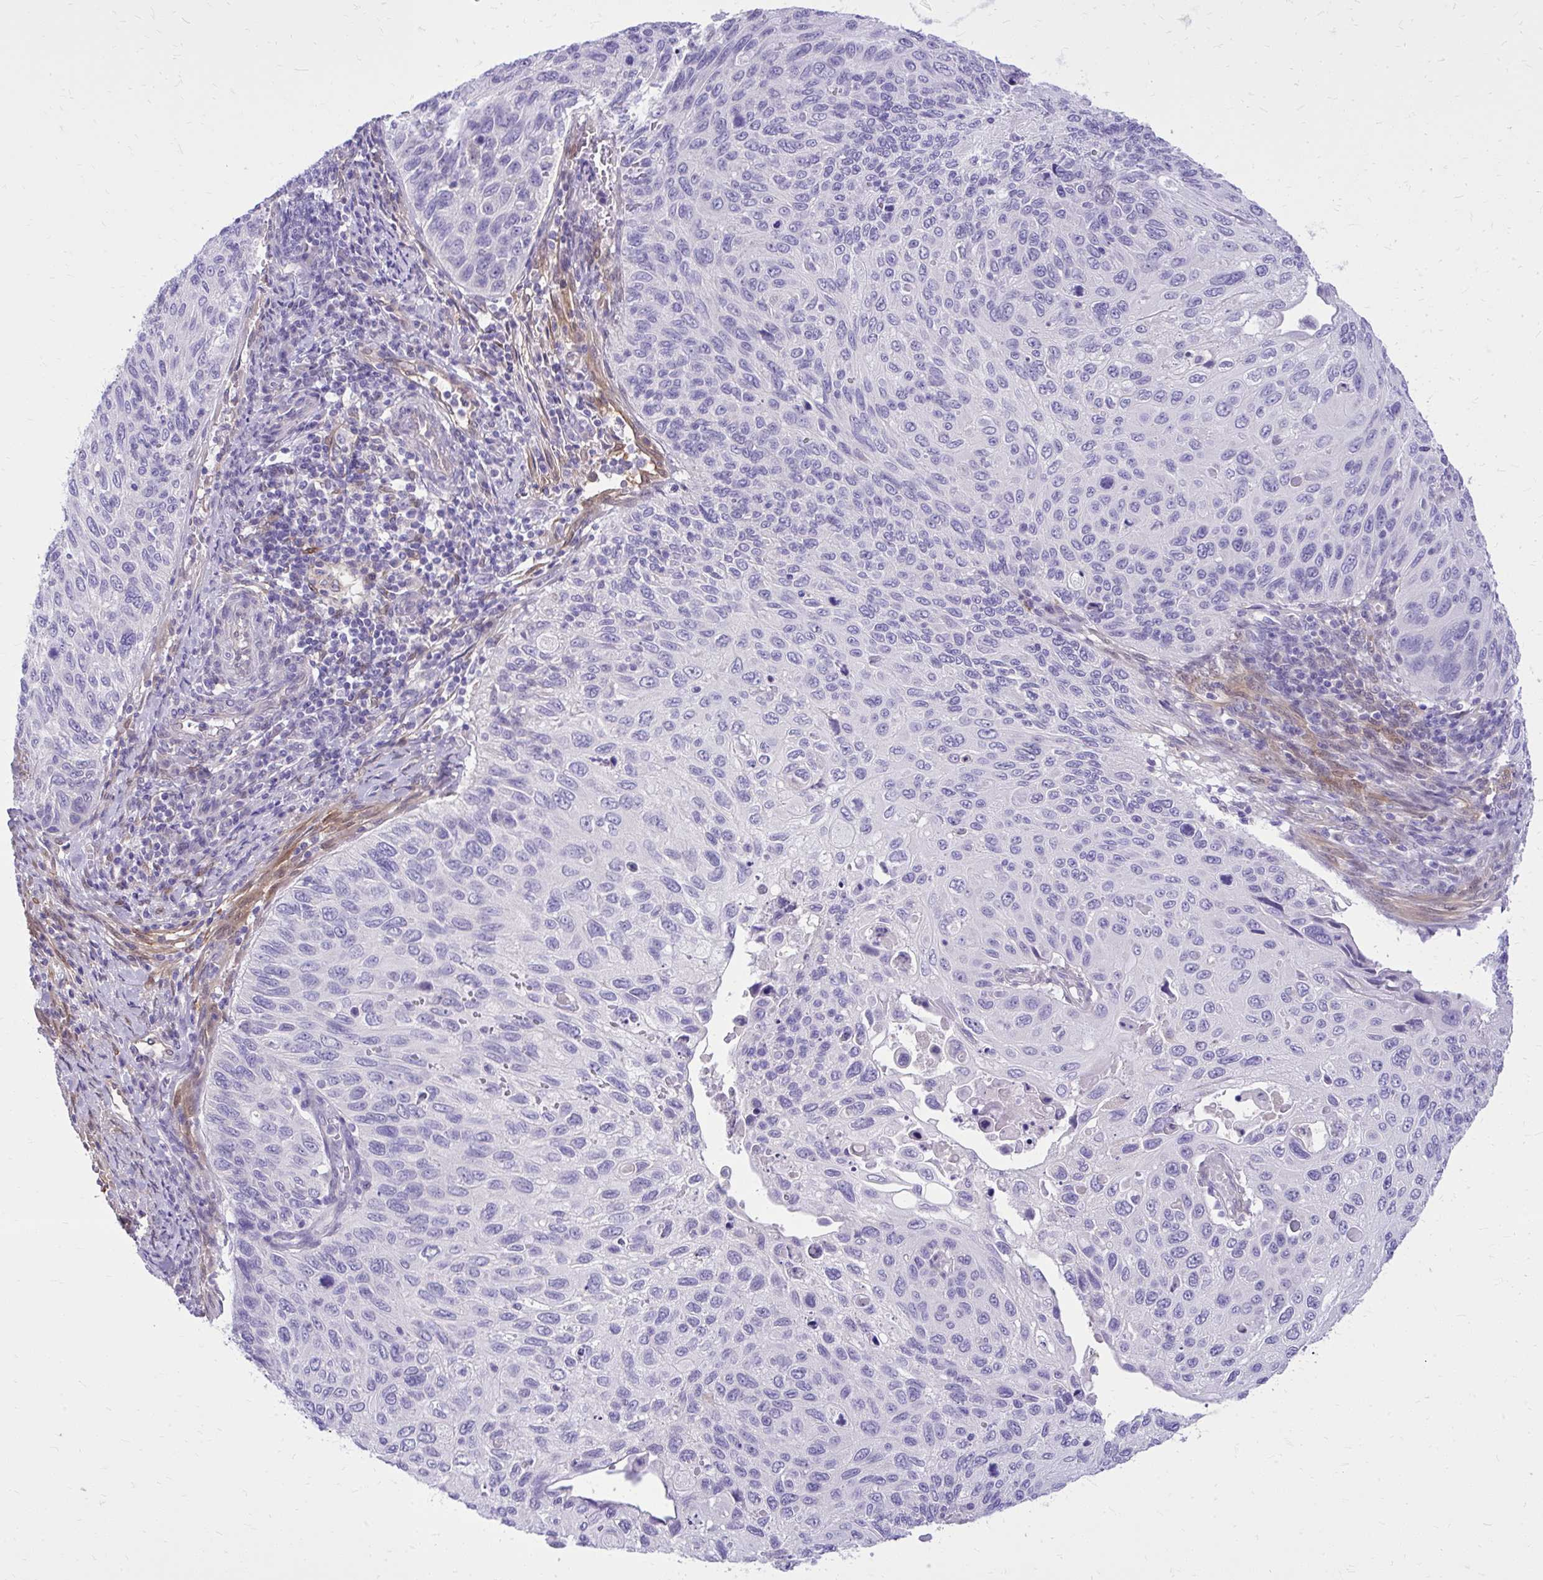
{"staining": {"intensity": "negative", "quantity": "none", "location": "none"}, "tissue": "cervical cancer", "cell_type": "Tumor cells", "image_type": "cancer", "snomed": [{"axis": "morphology", "description": "Squamous cell carcinoma, NOS"}, {"axis": "topography", "description": "Cervix"}], "caption": "High power microscopy micrograph of an immunohistochemistry histopathology image of cervical squamous cell carcinoma, revealing no significant positivity in tumor cells.", "gene": "NNMT", "patient": {"sex": "female", "age": 70}}